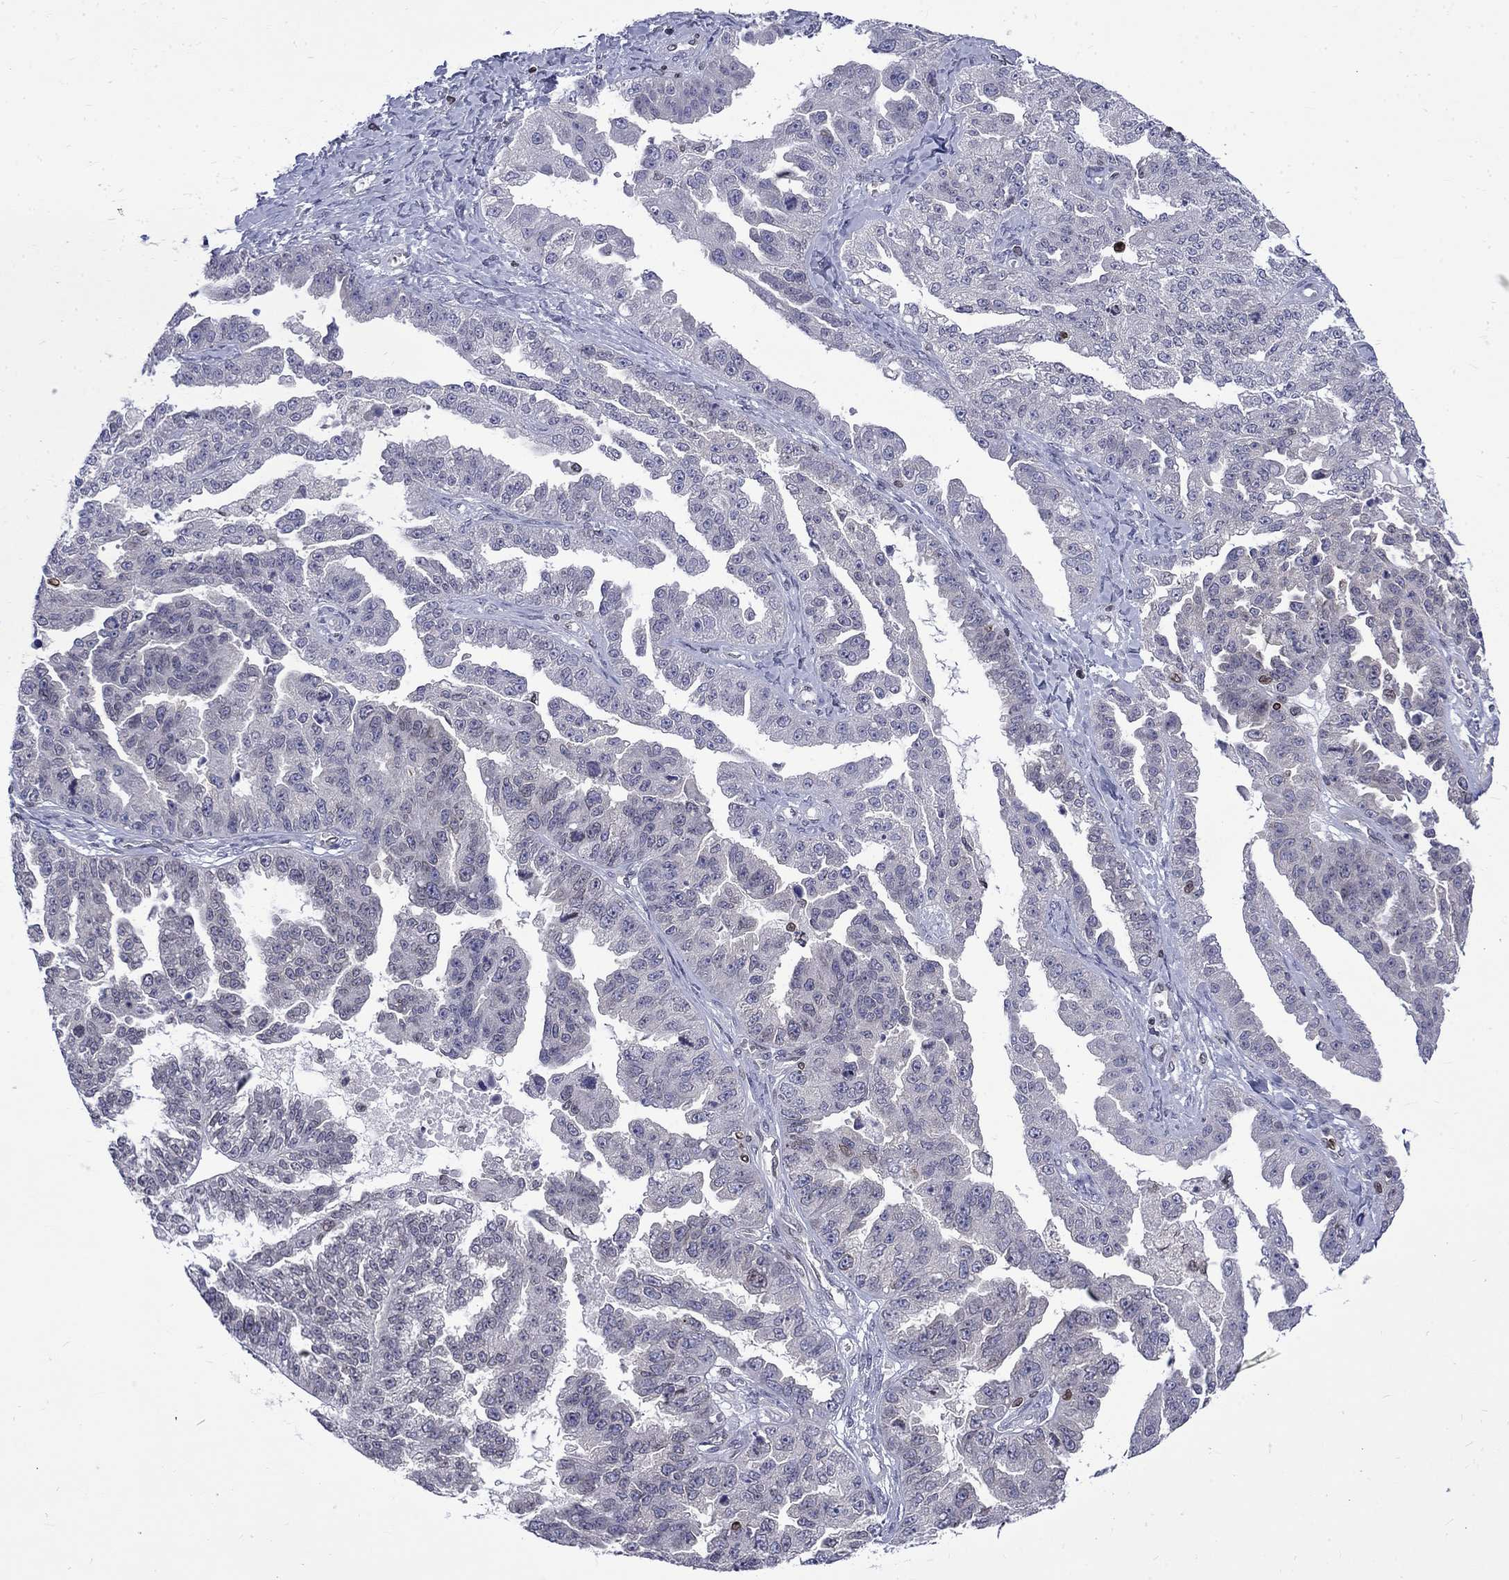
{"staining": {"intensity": "negative", "quantity": "none", "location": "none"}, "tissue": "ovarian cancer", "cell_type": "Tumor cells", "image_type": "cancer", "snomed": [{"axis": "morphology", "description": "Cystadenocarcinoma, serous, NOS"}, {"axis": "topography", "description": "Ovary"}], "caption": "Image shows no protein positivity in tumor cells of ovarian serous cystadenocarcinoma tissue.", "gene": "SLA", "patient": {"sex": "female", "age": 58}}